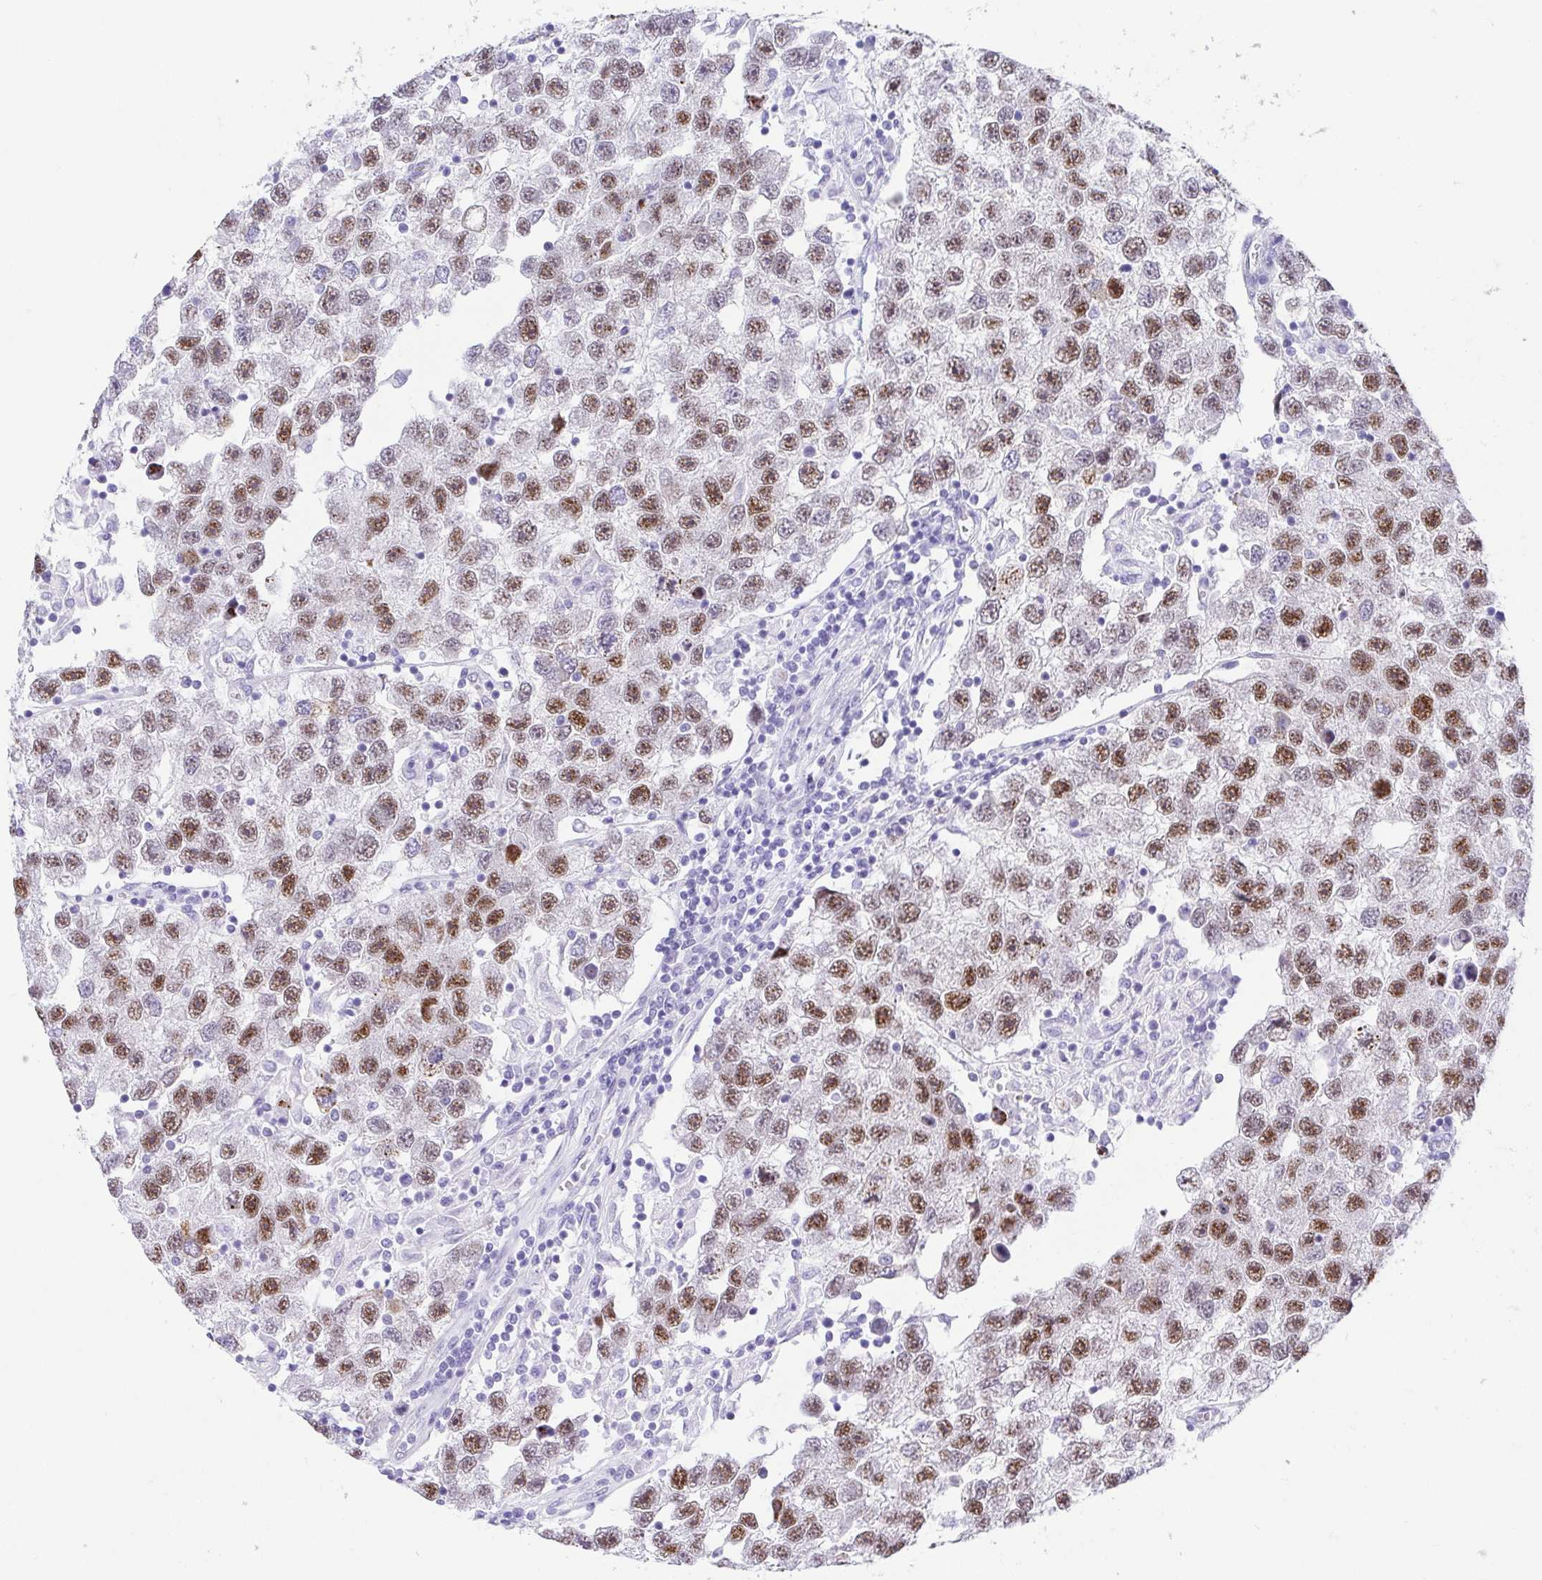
{"staining": {"intensity": "moderate", "quantity": ">75%", "location": "nuclear"}, "tissue": "testis cancer", "cell_type": "Tumor cells", "image_type": "cancer", "snomed": [{"axis": "morphology", "description": "Seminoma, NOS"}, {"axis": "topography", "description": "Testis"}], "caption": "DAB immunohistochemical staining of testis seminoma displays moderate nuclear protein positivity in approximately >75% of tumor cells. (Brightfield microscopy of DAB IHC at high magnification).", "gene": "LUZP4", "patient": {"sex": "male", "age": 26}}